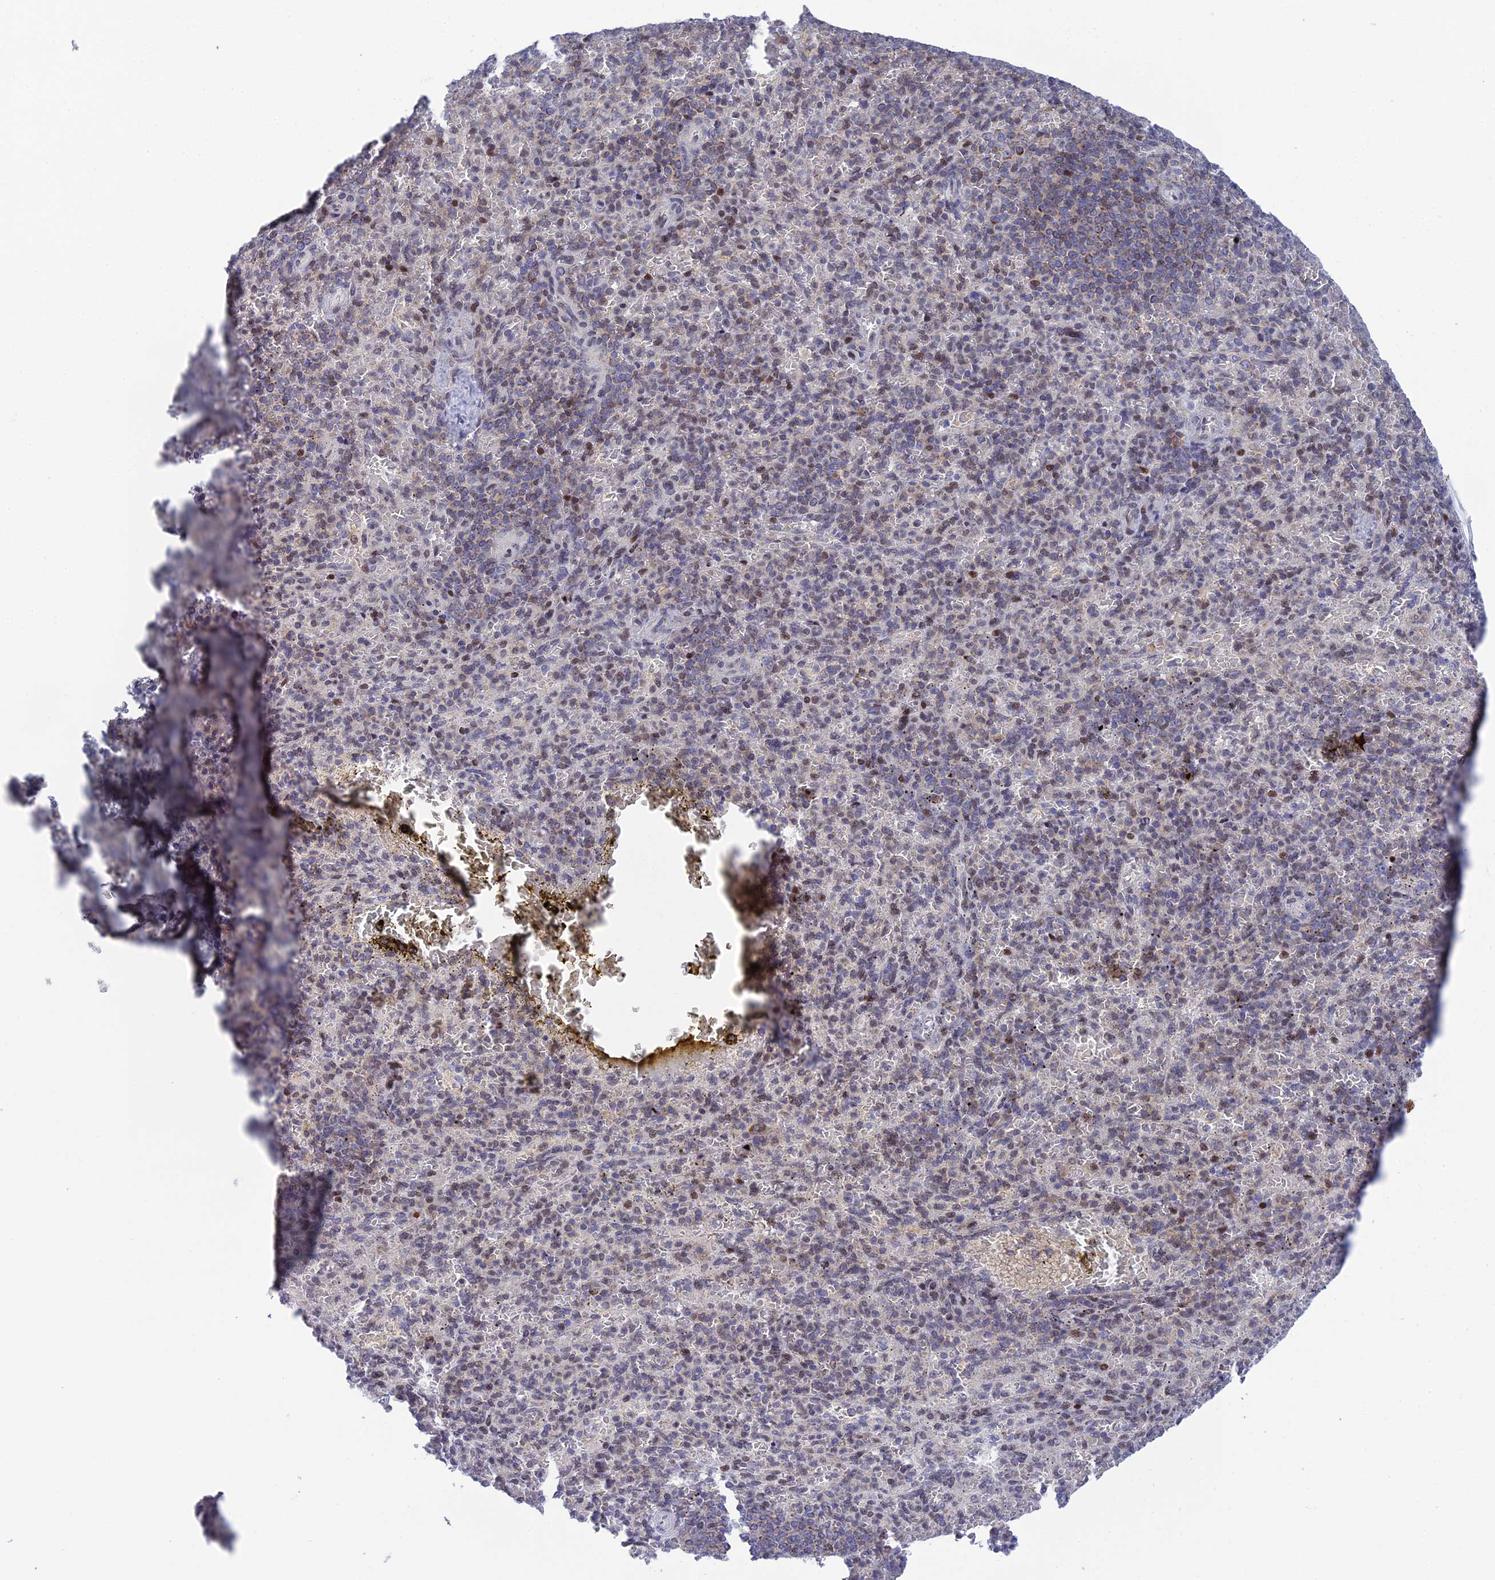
{"staining": {"intensity": "weak", "quantity": "25%-75%", "location": "cytoplasmic/membranous"}, "tissue": "spleen", "cell_type": "Cells in red pulp", "image_type": "normal", "snomed": [{"axis": "morphology", "description": "Normal tissue, NOS"}, {"axis": "topography", "description": "Spleen"}], "caption": "Immunohistochemical staining of normal spleen reveals weak cytoplasmic/membranous protein positivity in approximately 25%-75% of cells in red pulp.", "gene": "ELOA2", "patient": {"sex": "female", "age": 74}}